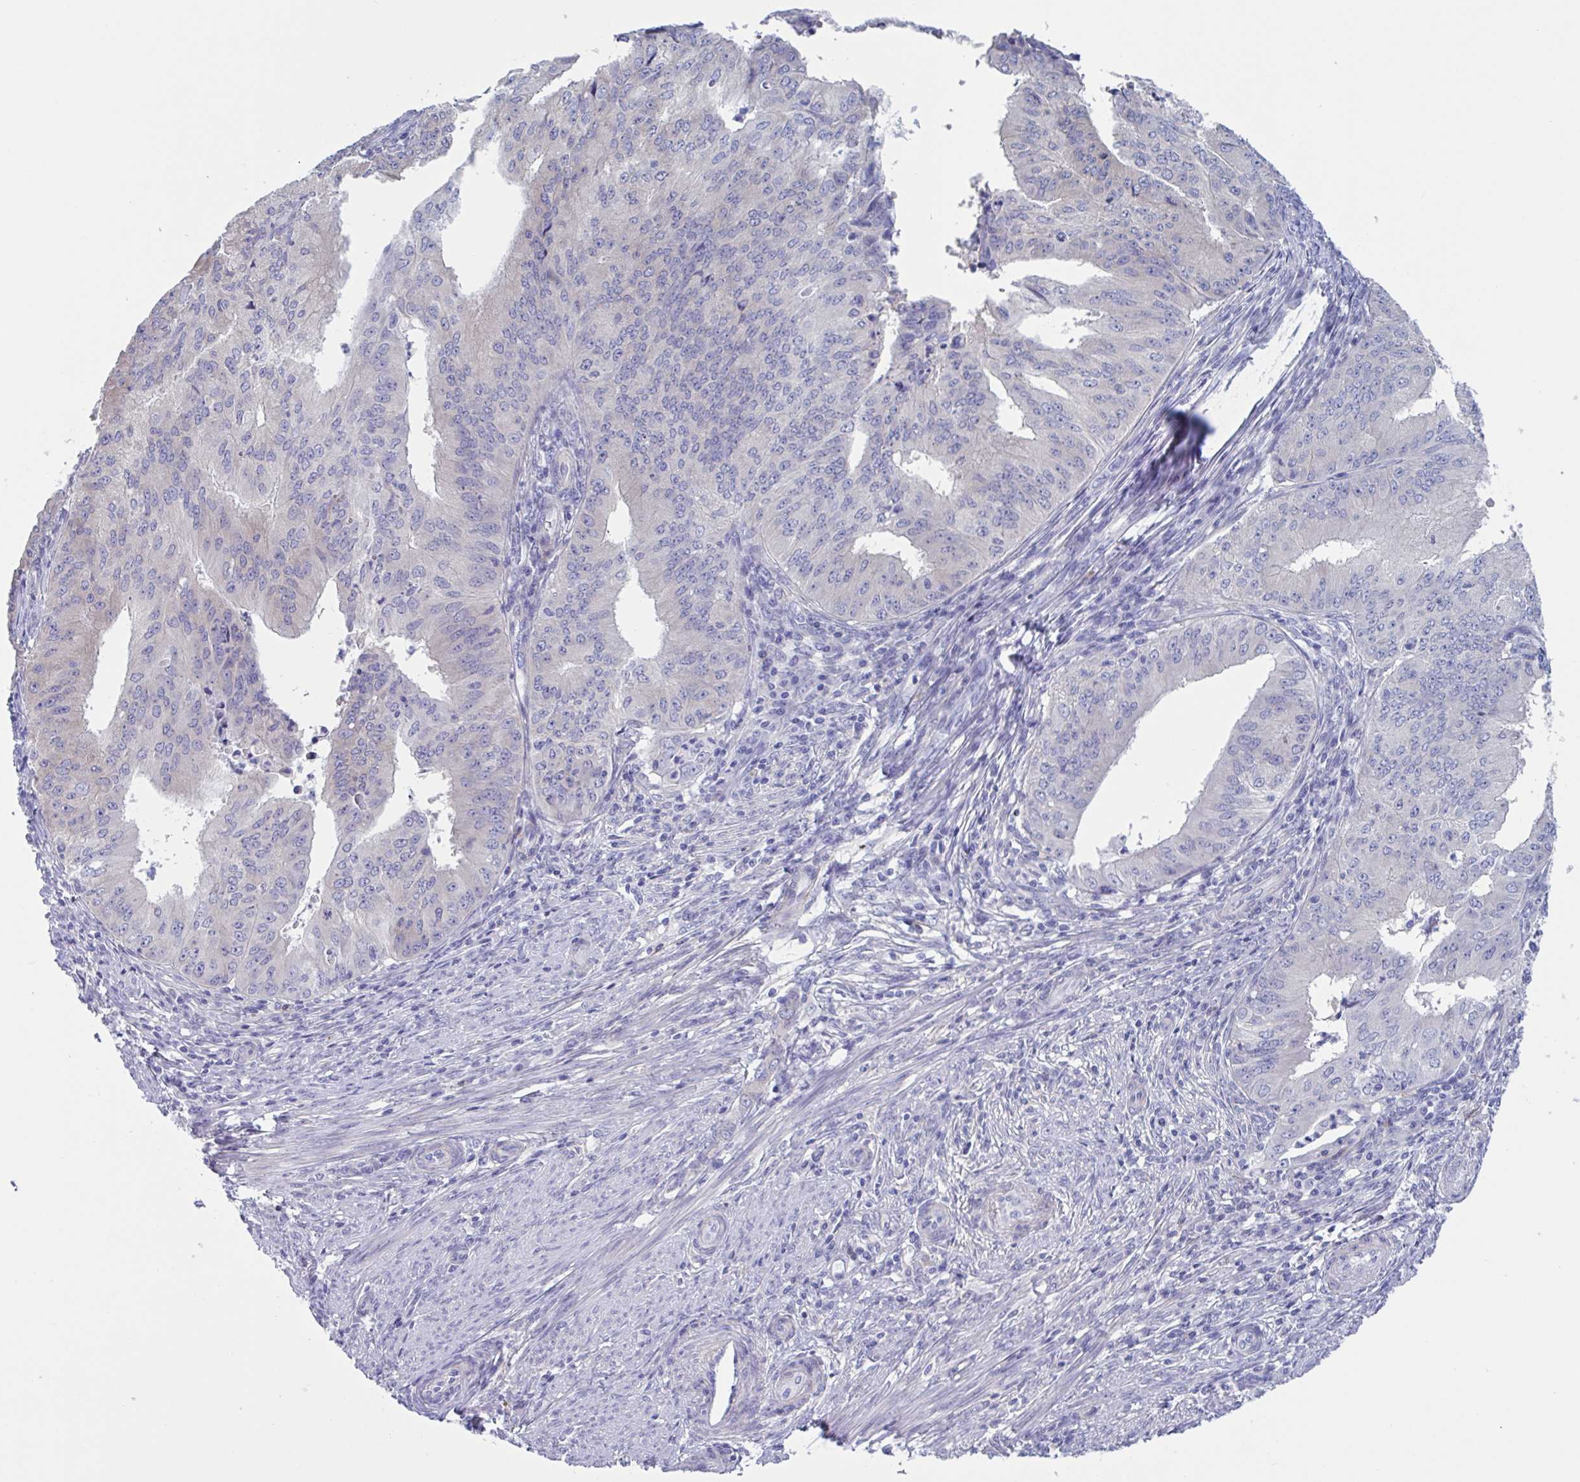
{"staining": {"intensity": "negative", "quantity": "none", "location": "none"}, "tissue": "endometrial cancer", "cell_type": "Tumor cells", "image_type": "cancer", "snomed": [{"axis": "morphology", "description": "Adenocarcinoma, NOS"}, {"axis": "topography", "description": "Endometrium"}], "caption": "IHC of human adenocarcinoma (endometrial) shows no positivity in tumor cells.", "gene": "LPIN3", "patient": {"sex": "female", "age": 50}}